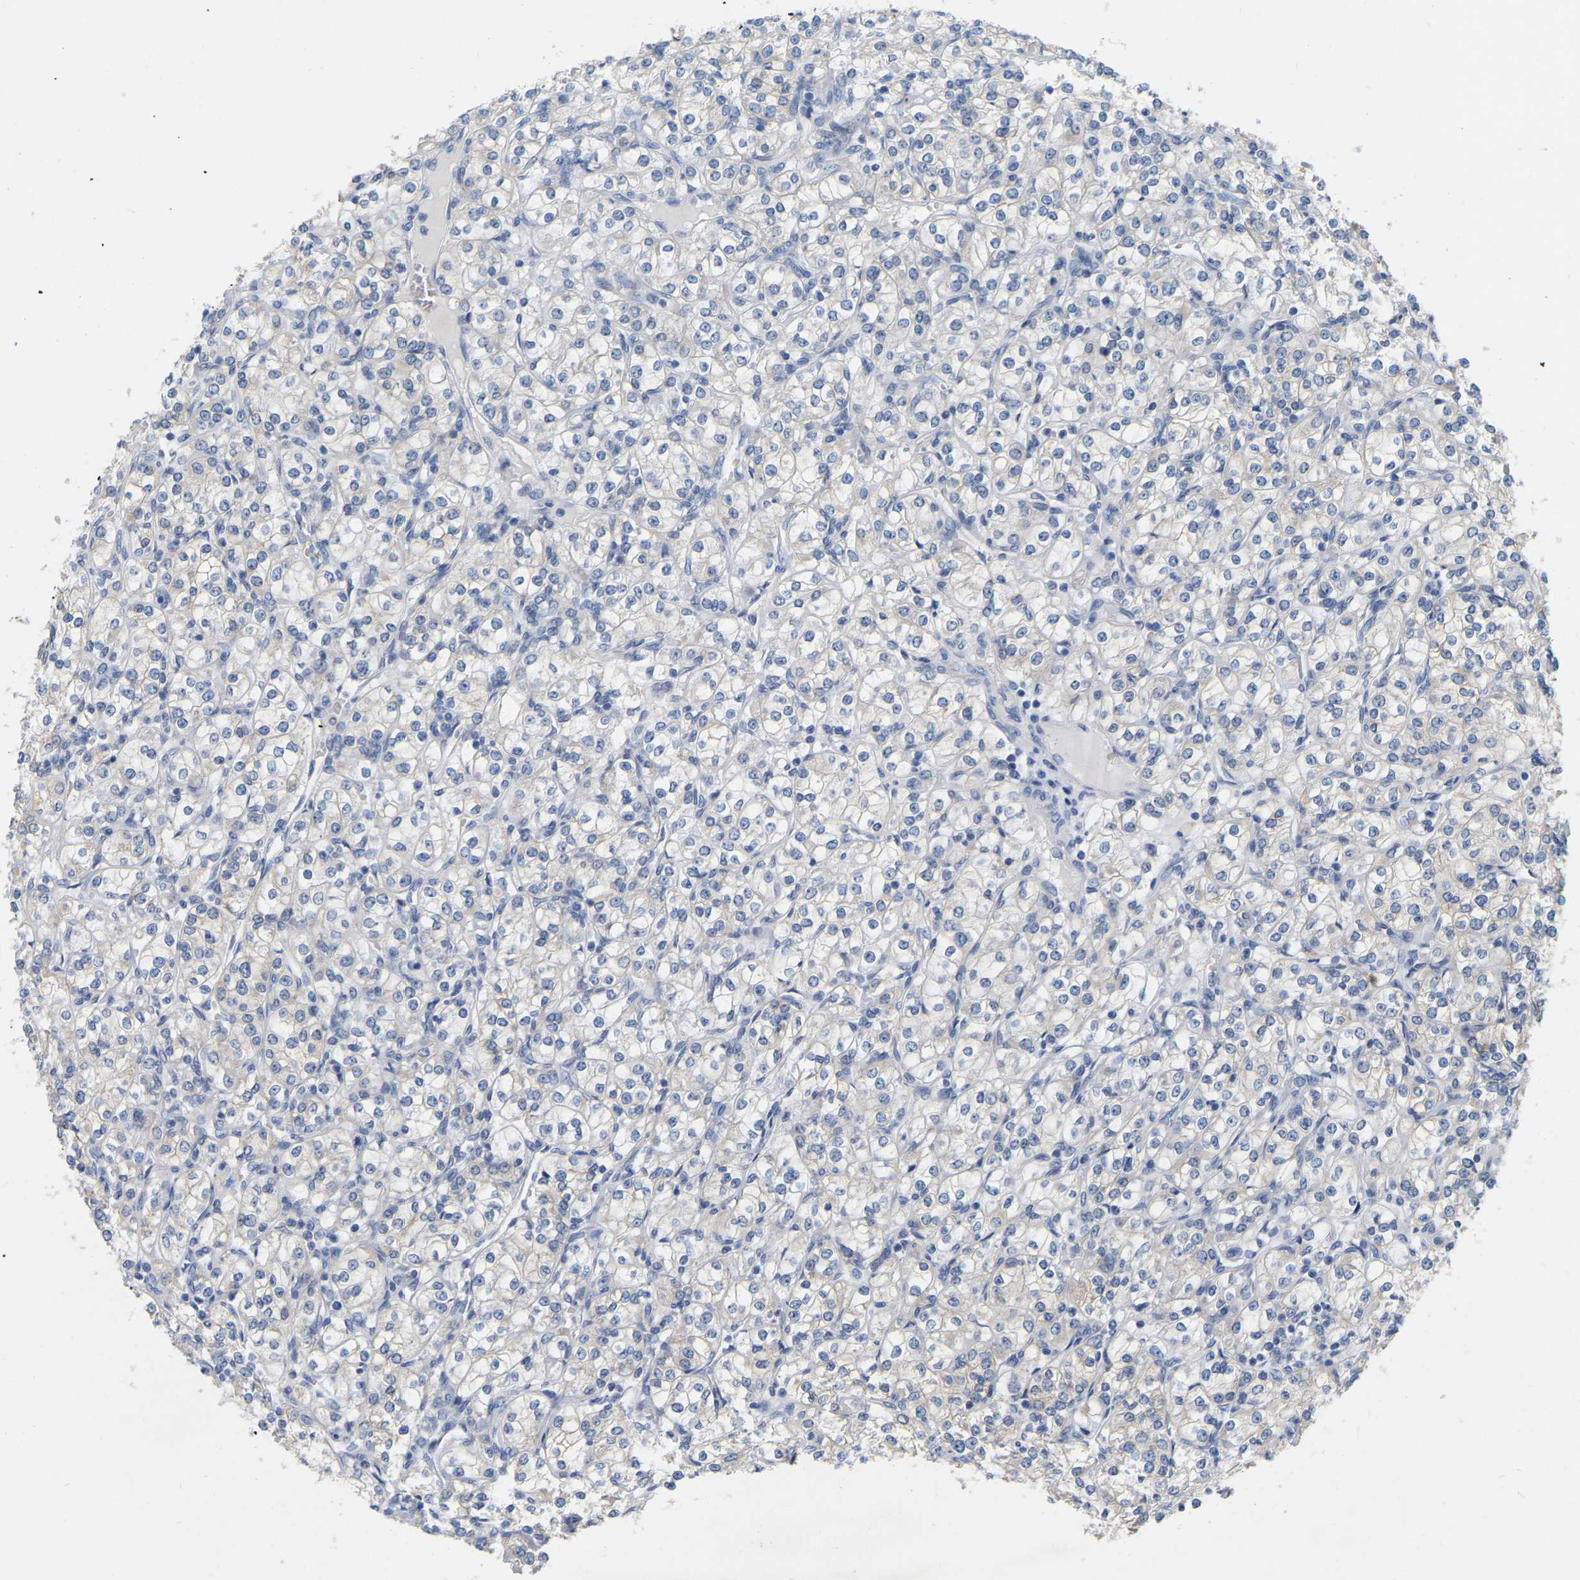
{"staining": {"intensity": "negative", "quantity": "none", "location": "none"}, "tissue": "renal cancer", "cell_type": "Tumor cells", "image_type": "cancer", "snomed": [{"axis": "morphology", "description": "Adenocarcinoma, NOS"}, {"axis": "topography", "description": "Kidney"}], "caption": "Immunohistochemical staining of renal cancer (adenocarcinoma) exhibits no significant positivity in tumor cells.", "gene": "WIPI2", "patient": {"sex": "male", "age": 77}}